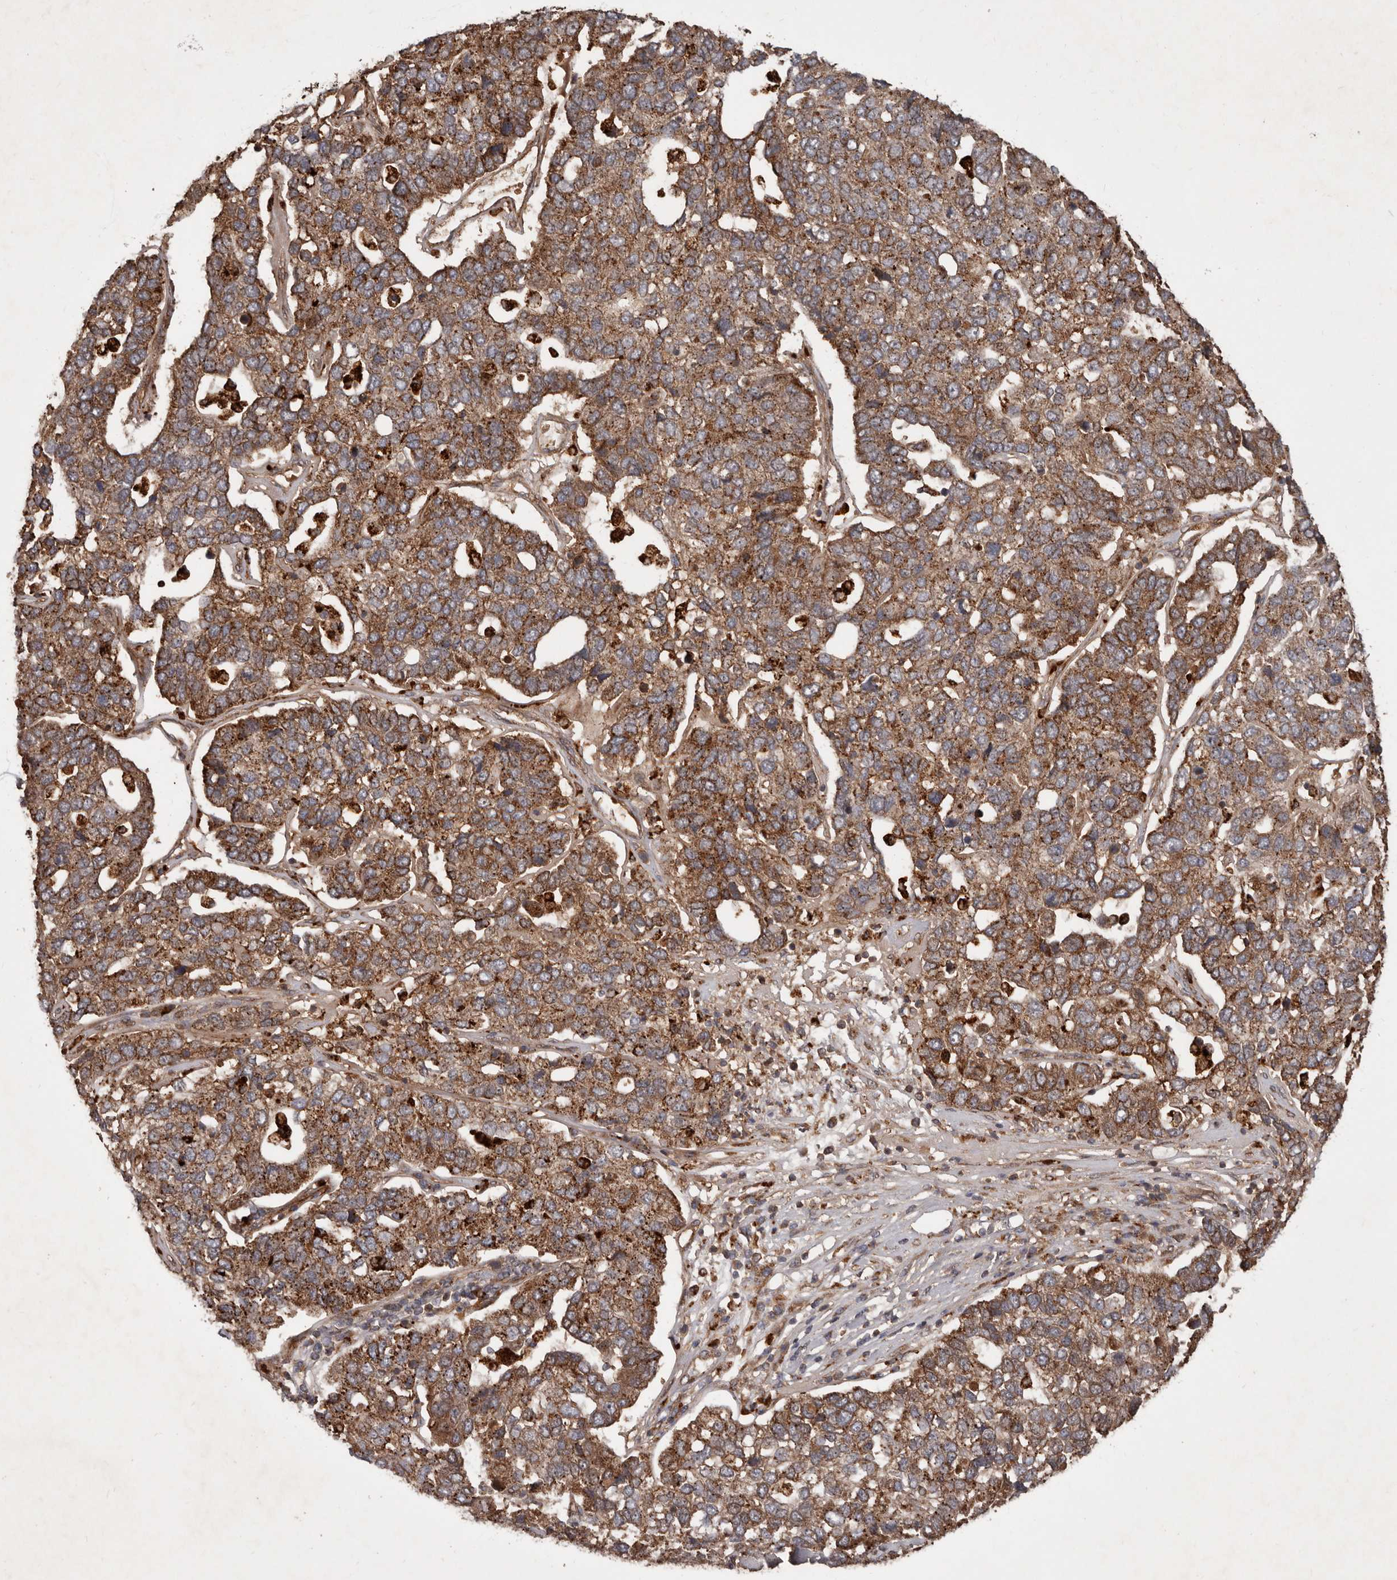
{"staining": {"intensity": "moderate", "quantity": ">75%", "location": "cytoplasmic/membranous"}, "tissue": "pancreatic cancer", "cell_type": "Tumor cells", "image_type": "cancer", "snomed": [{"axis": "morphology", "description": "Adenocarcinoma, NOS"}, {"axis": "topography", "description": "Pancreas"}], "caption": "Immunohistochemistry histopathology image of neoplastic tissue: pancreatic cancer (adenocarcinoma) stained using immunohistochemistry (IHC) displays medium levels of moderate protein expression localized specifically in the cytoplasmic/membranous of tumor cells, appearing as a cytoplasmic/membranous brown color.", "gene": "STK36", "patient": {"sex": "female", "age": 61}}